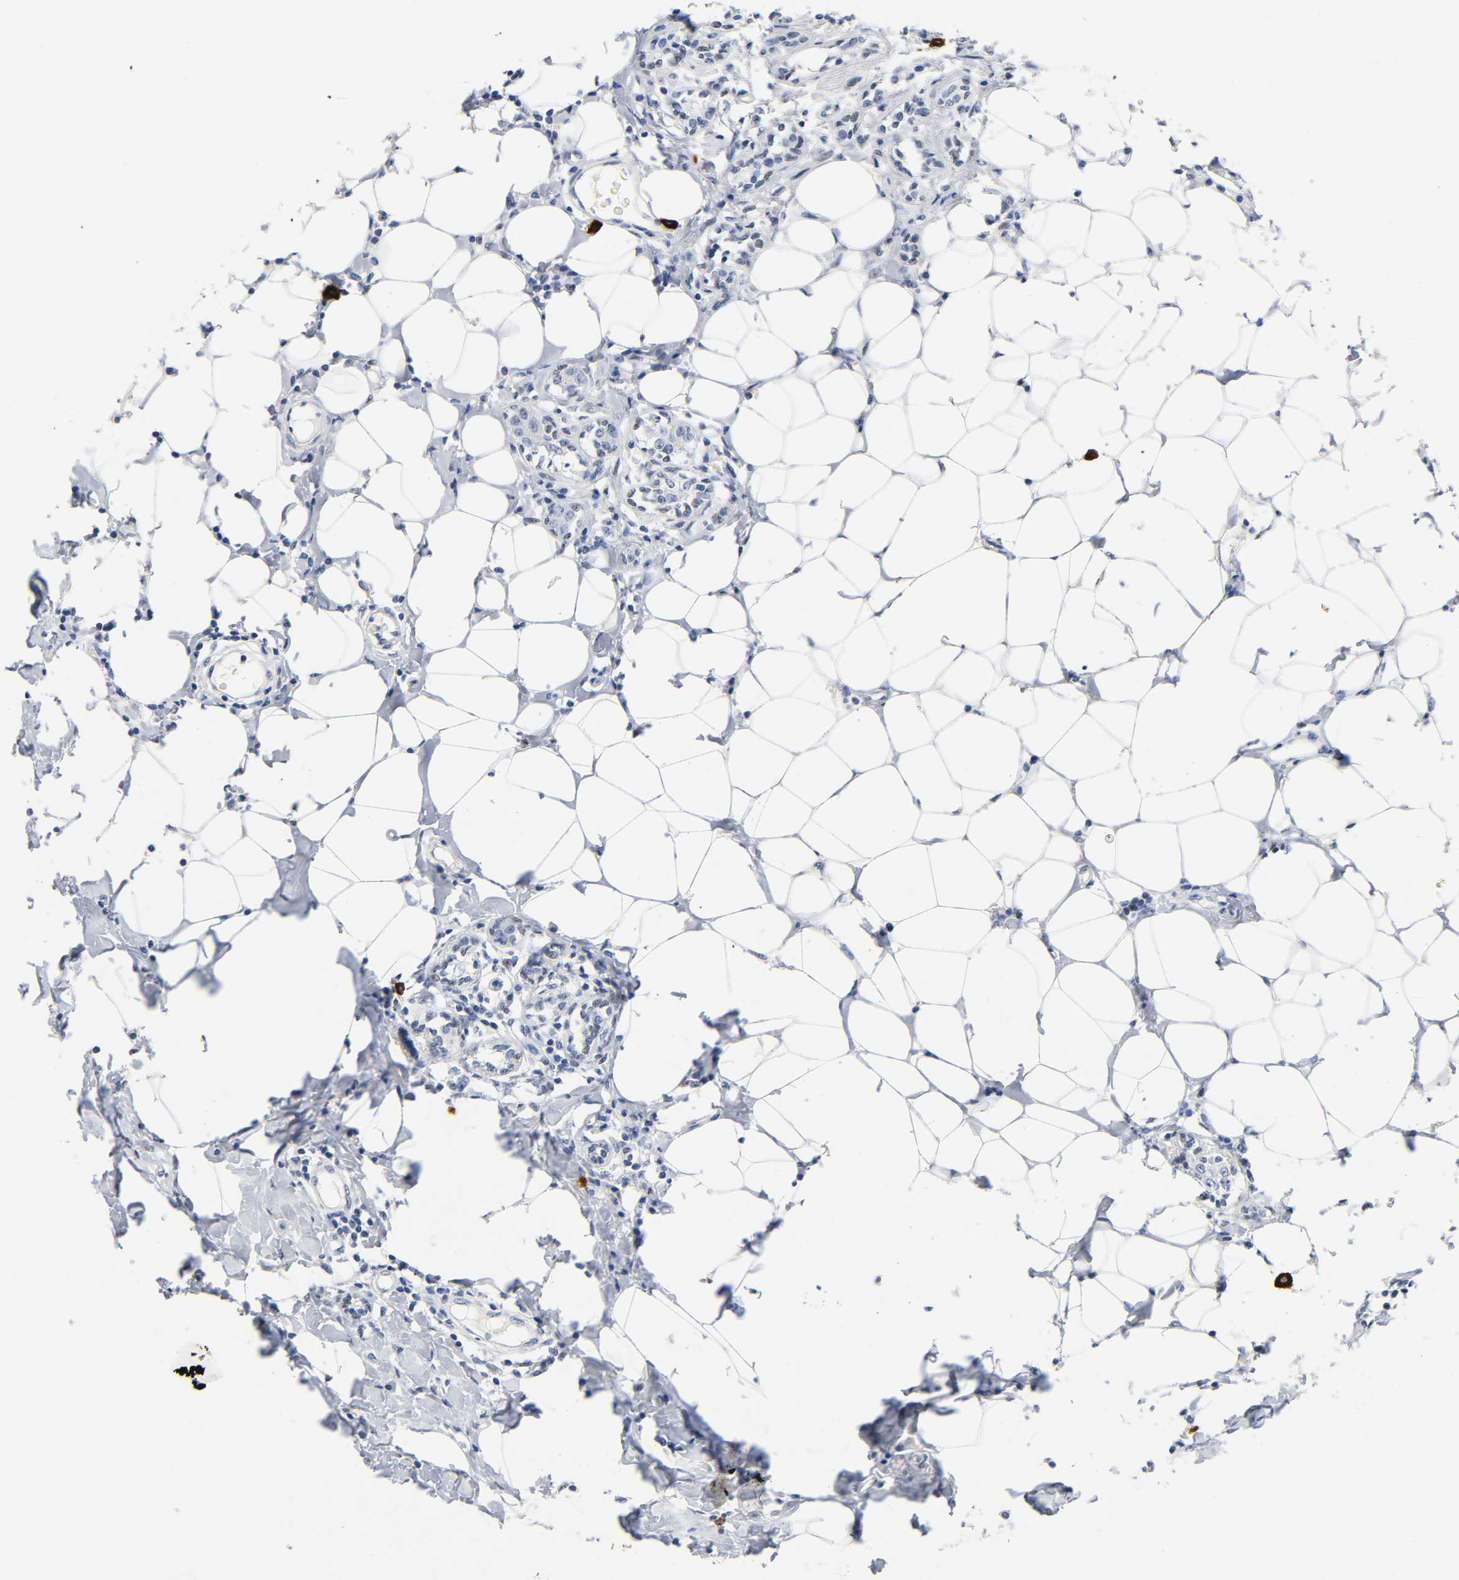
{"staining": {"intensity": "negative", "quantity": "none", "location": "none"}, "tissue": "breast cancer", "cell_type": "Tumor cells", "image_type": "cancer", "snomed": [{"axis": "morphology", "description": "Duct carcinoma"}, {"axis": "topography", "description": "Breast"}], "caption": "DAB (3,3'-diaminobenzidine) immunohistochemical staining of human breast cancer exhibits no significant staining in tumor cells.", "gene": "NAB2", "patient": {"sex": "female", "age": 40}}